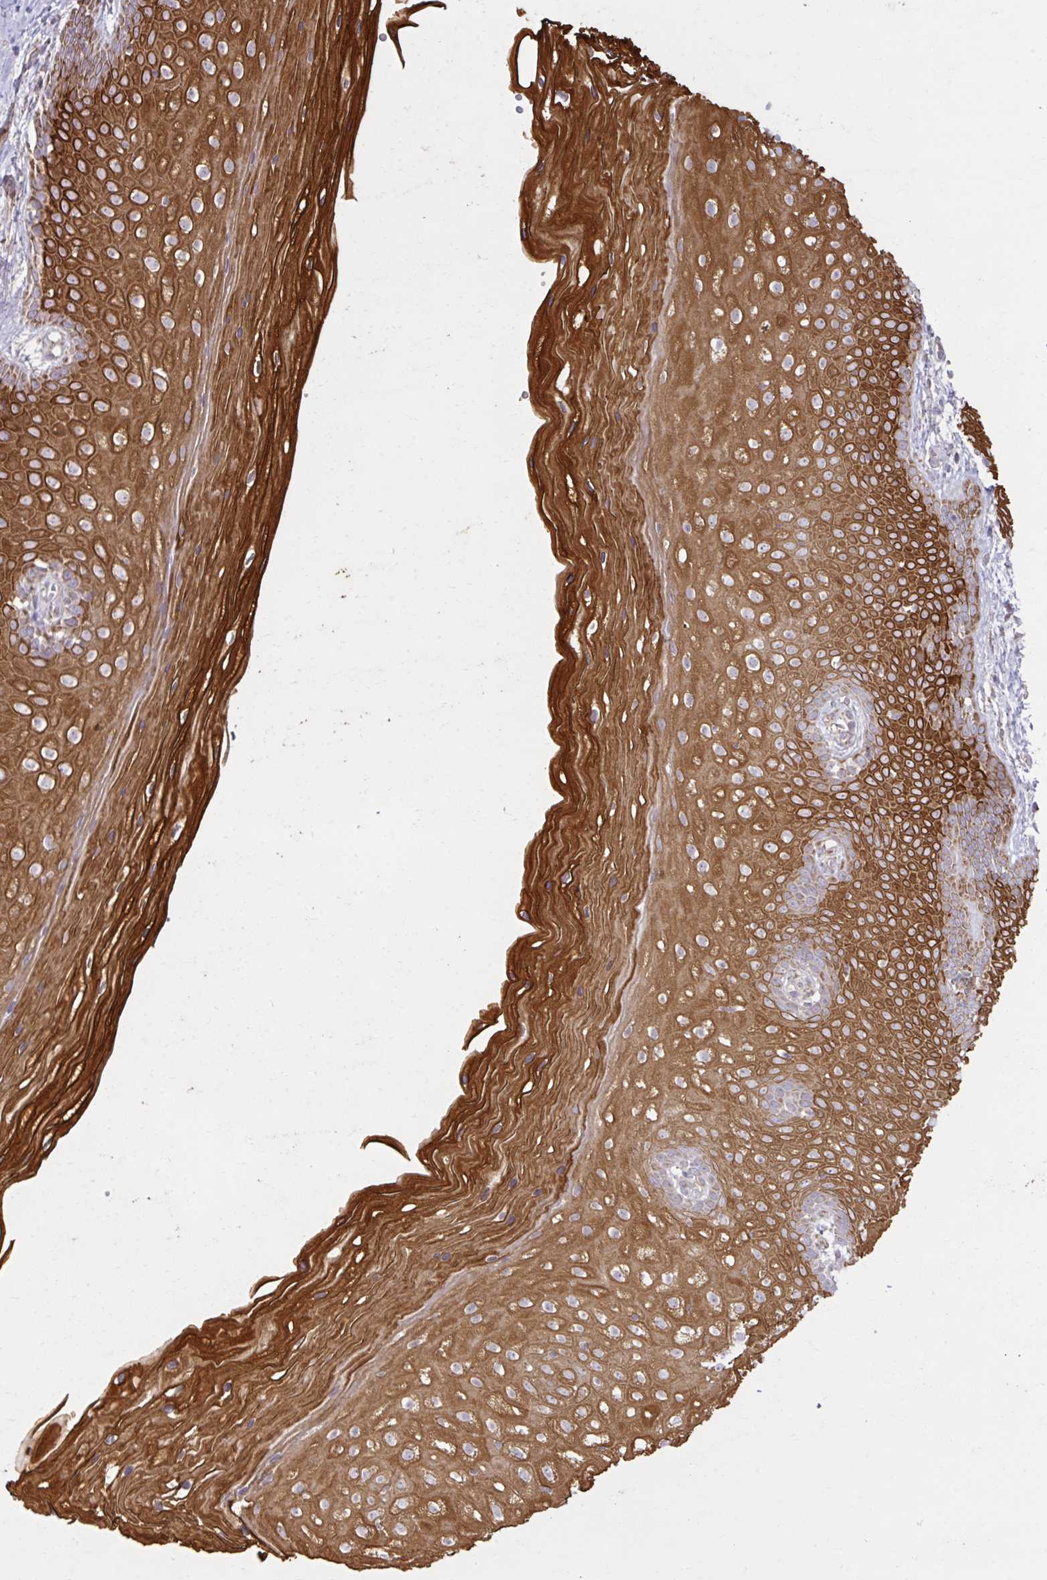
{"staining": {"intensity": "strong", "quantity": ">75%", "location": "cytoplasmic/membranous"}, "tissue": "vagina", "cell_type": "Squamous epithelial cells", "image_type": "normal", "snomed": [{"axis": "morphology", "description": "Normal tissue, NOS"}, {"axis": "topography", "description": "Vagina"}], "caption": "Immunohistochemical staining of unremarkable human vagina demonstrates >75% levels of strong cytoplasmic/membranous protein staining in approximately >75% of squamous epithelial cells.", "gene": "LIMS1", "patient": {"sex": "female", "age": 38}}